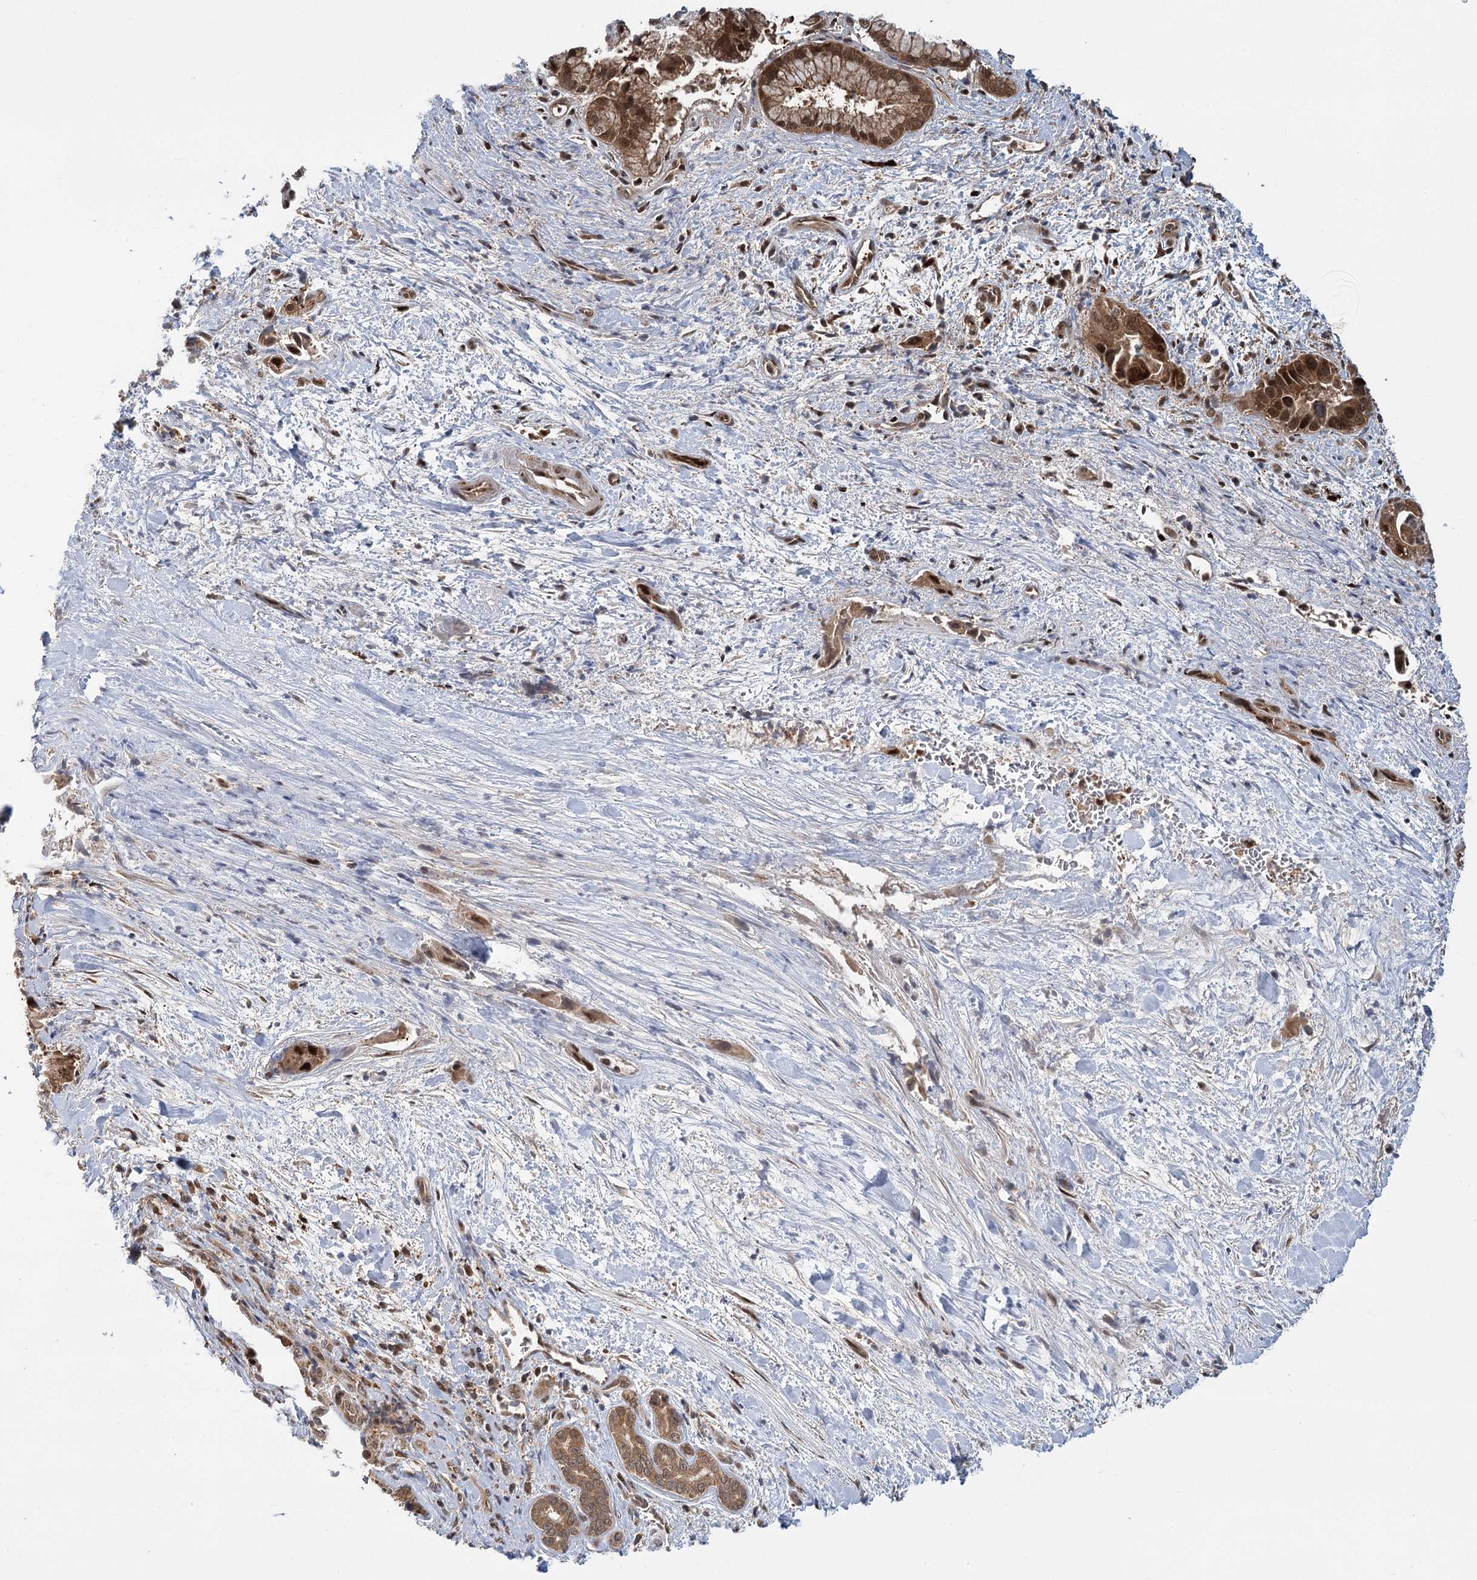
{"staining": {"intensity": "moderate", "quantity": ">75%", "location": "cytoplasmic/membranous,nuclear"}, "tissue": "pancreatic cancer", "cell_type": "Tumor cells", "image_type": "cancer", "snomed": [{"axis": "morphology", "description": "Adenocarcinoma, NOS"}, {"axis": "topography", "description": "Pancreas"}], "caption": "Immunohistochemical staining of human pancreatic cancer exhibits medium levels of moderate cytoplasmic/membranous and nuclear staining in approximately >75% of tumor cells.", "gene": "N6AMT1", "patient": {"sex": "female", "age": 78}}